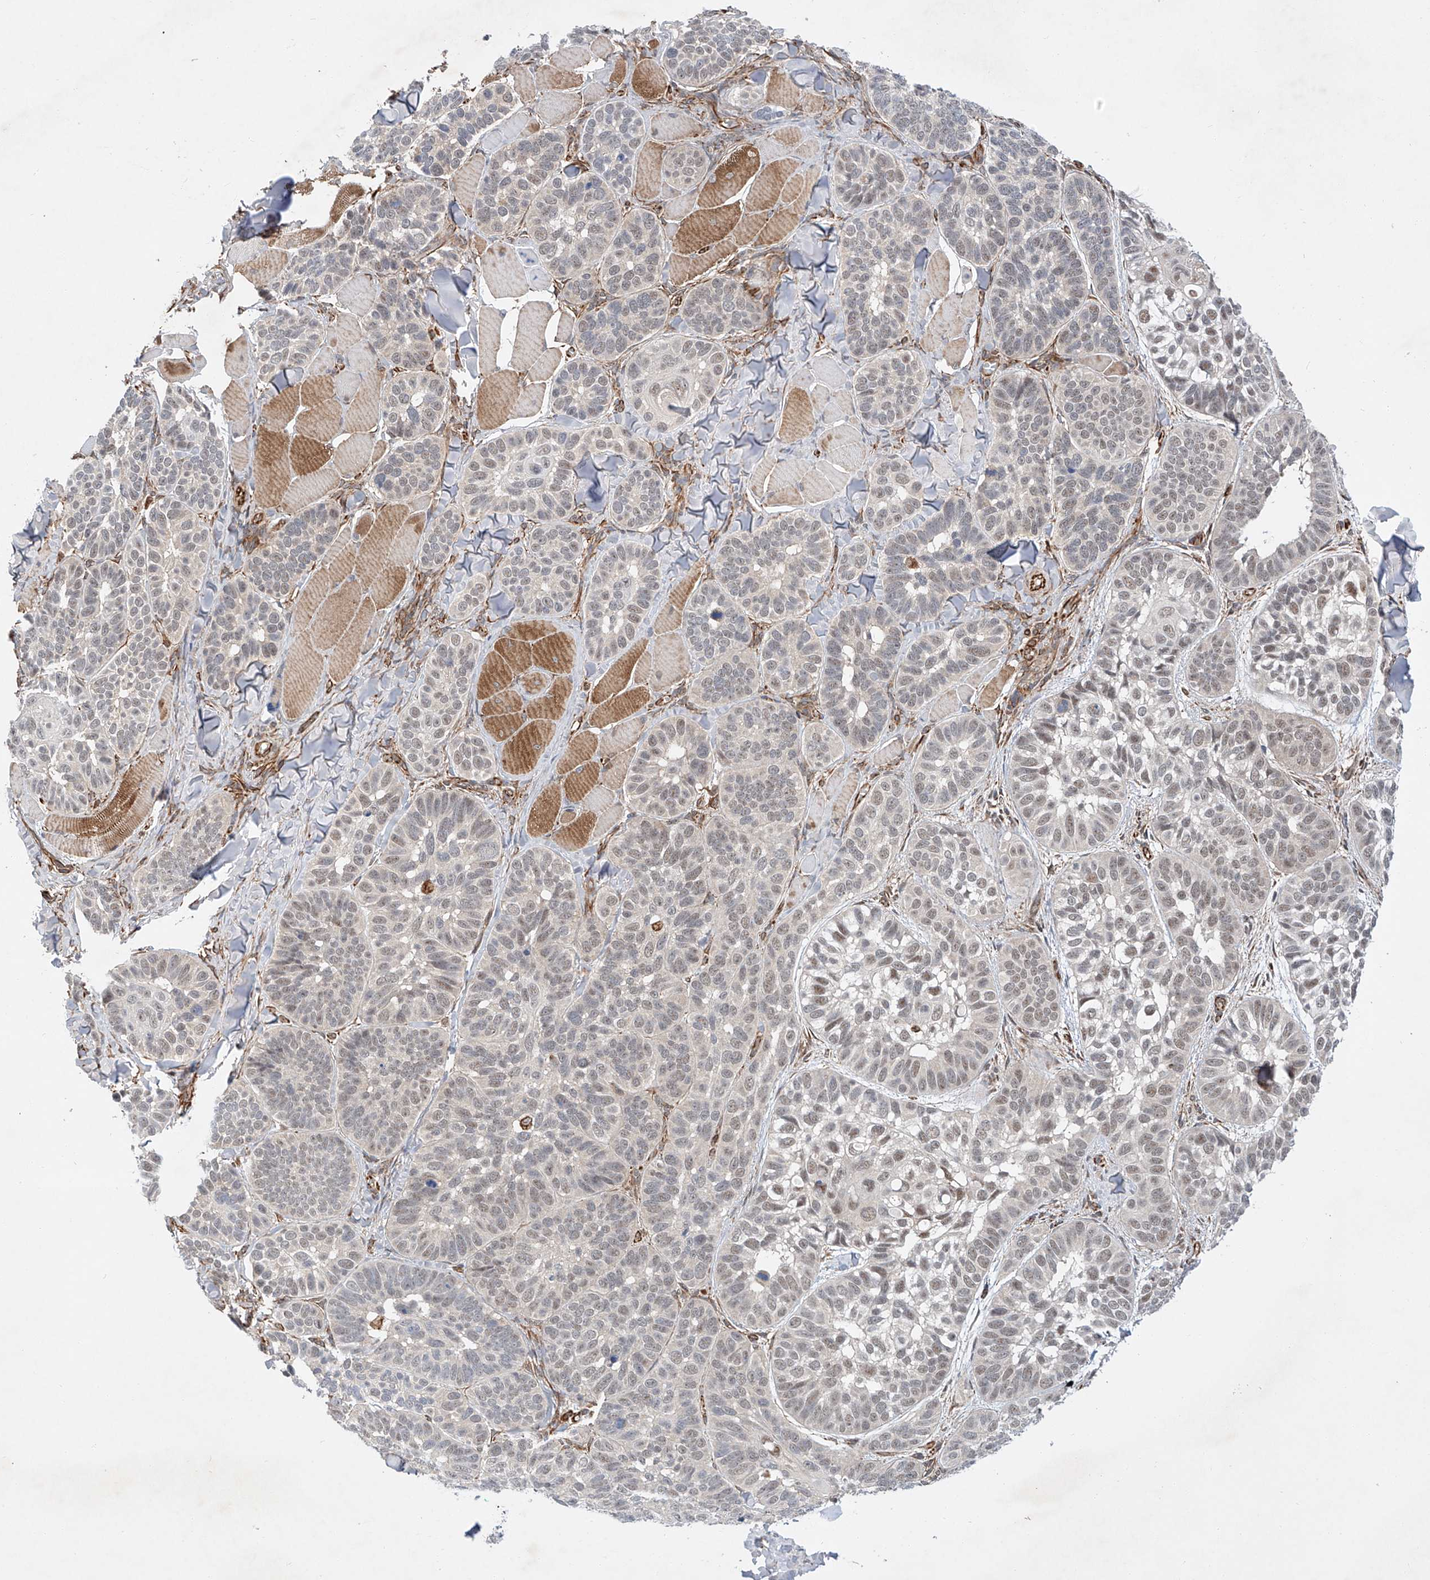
{"staining": {"intensity": "weak", "quantity": "<25%", "location": "nuclear"}, "tissue": "skin cancer", "cell_type": "Tumor cells", "image_type": "cancer", "snomed": [{"axis": "morphology", "description": "Basal cell carcinoma"}, {"axis": "topography", "description": "Skin"}], "caption": "The histopathology image exhibits no staining of tumor cells in basal cell carcinoma (skin).", "gene": "AMD1", "patient": {"sex": "male", "age": 62}}